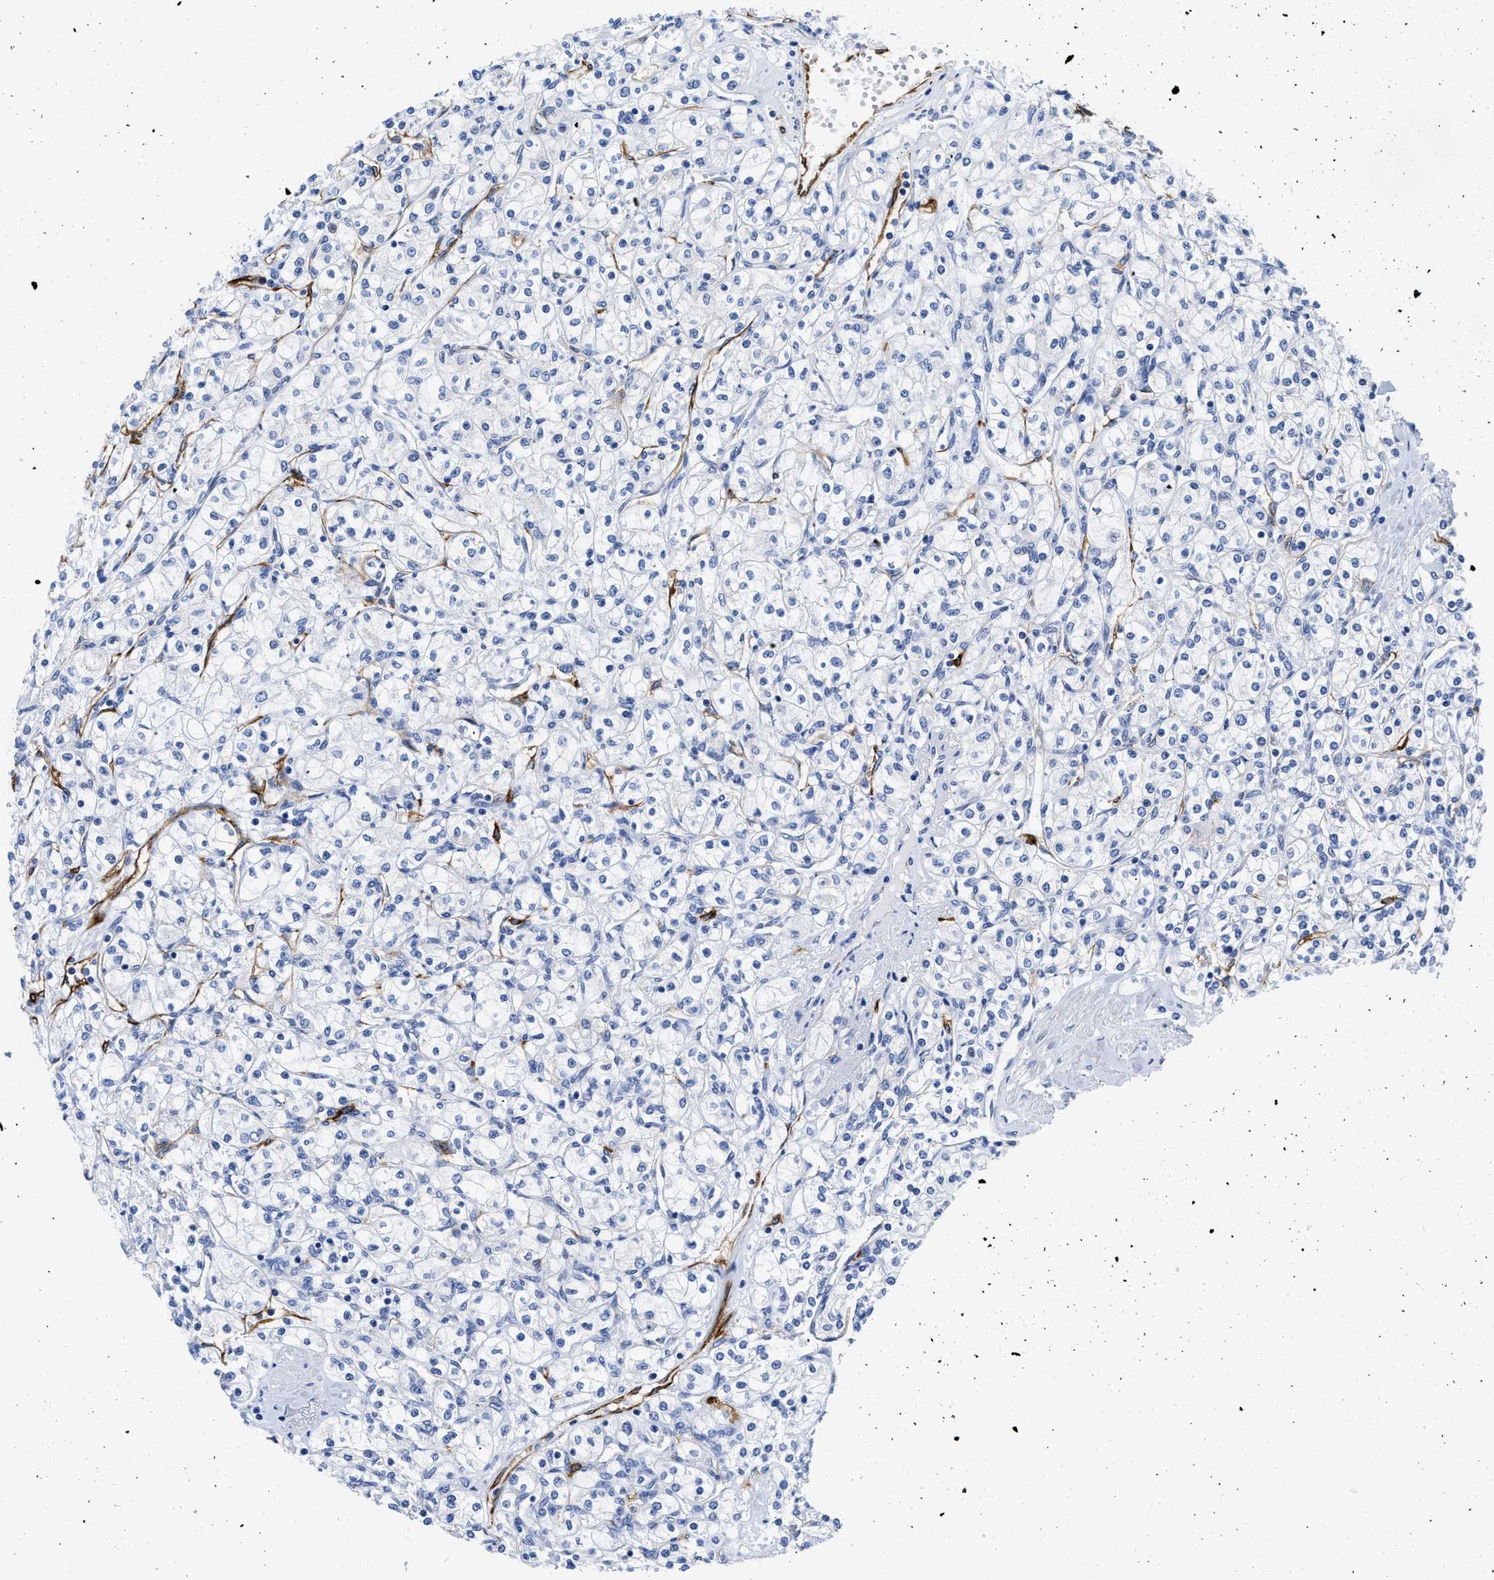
{"staining": {"intensity": "negative", "quantity": "none", "location": "none"}, "tissue": "renal cancer", "cell_type": "Tumor cells", "image_type": "cancer", "snomed": [{"axis": "morphology", "description": "Adenocarcinoma, NOS"}, {"axis": "topography", "description": "Kidney"}], "caption": "This is a micrograph of IHC staining of renal cancer, which shows no positivity in tumor cells.", "gene": "TVP23B", "patient": {"sex": "male", "age": 77}}